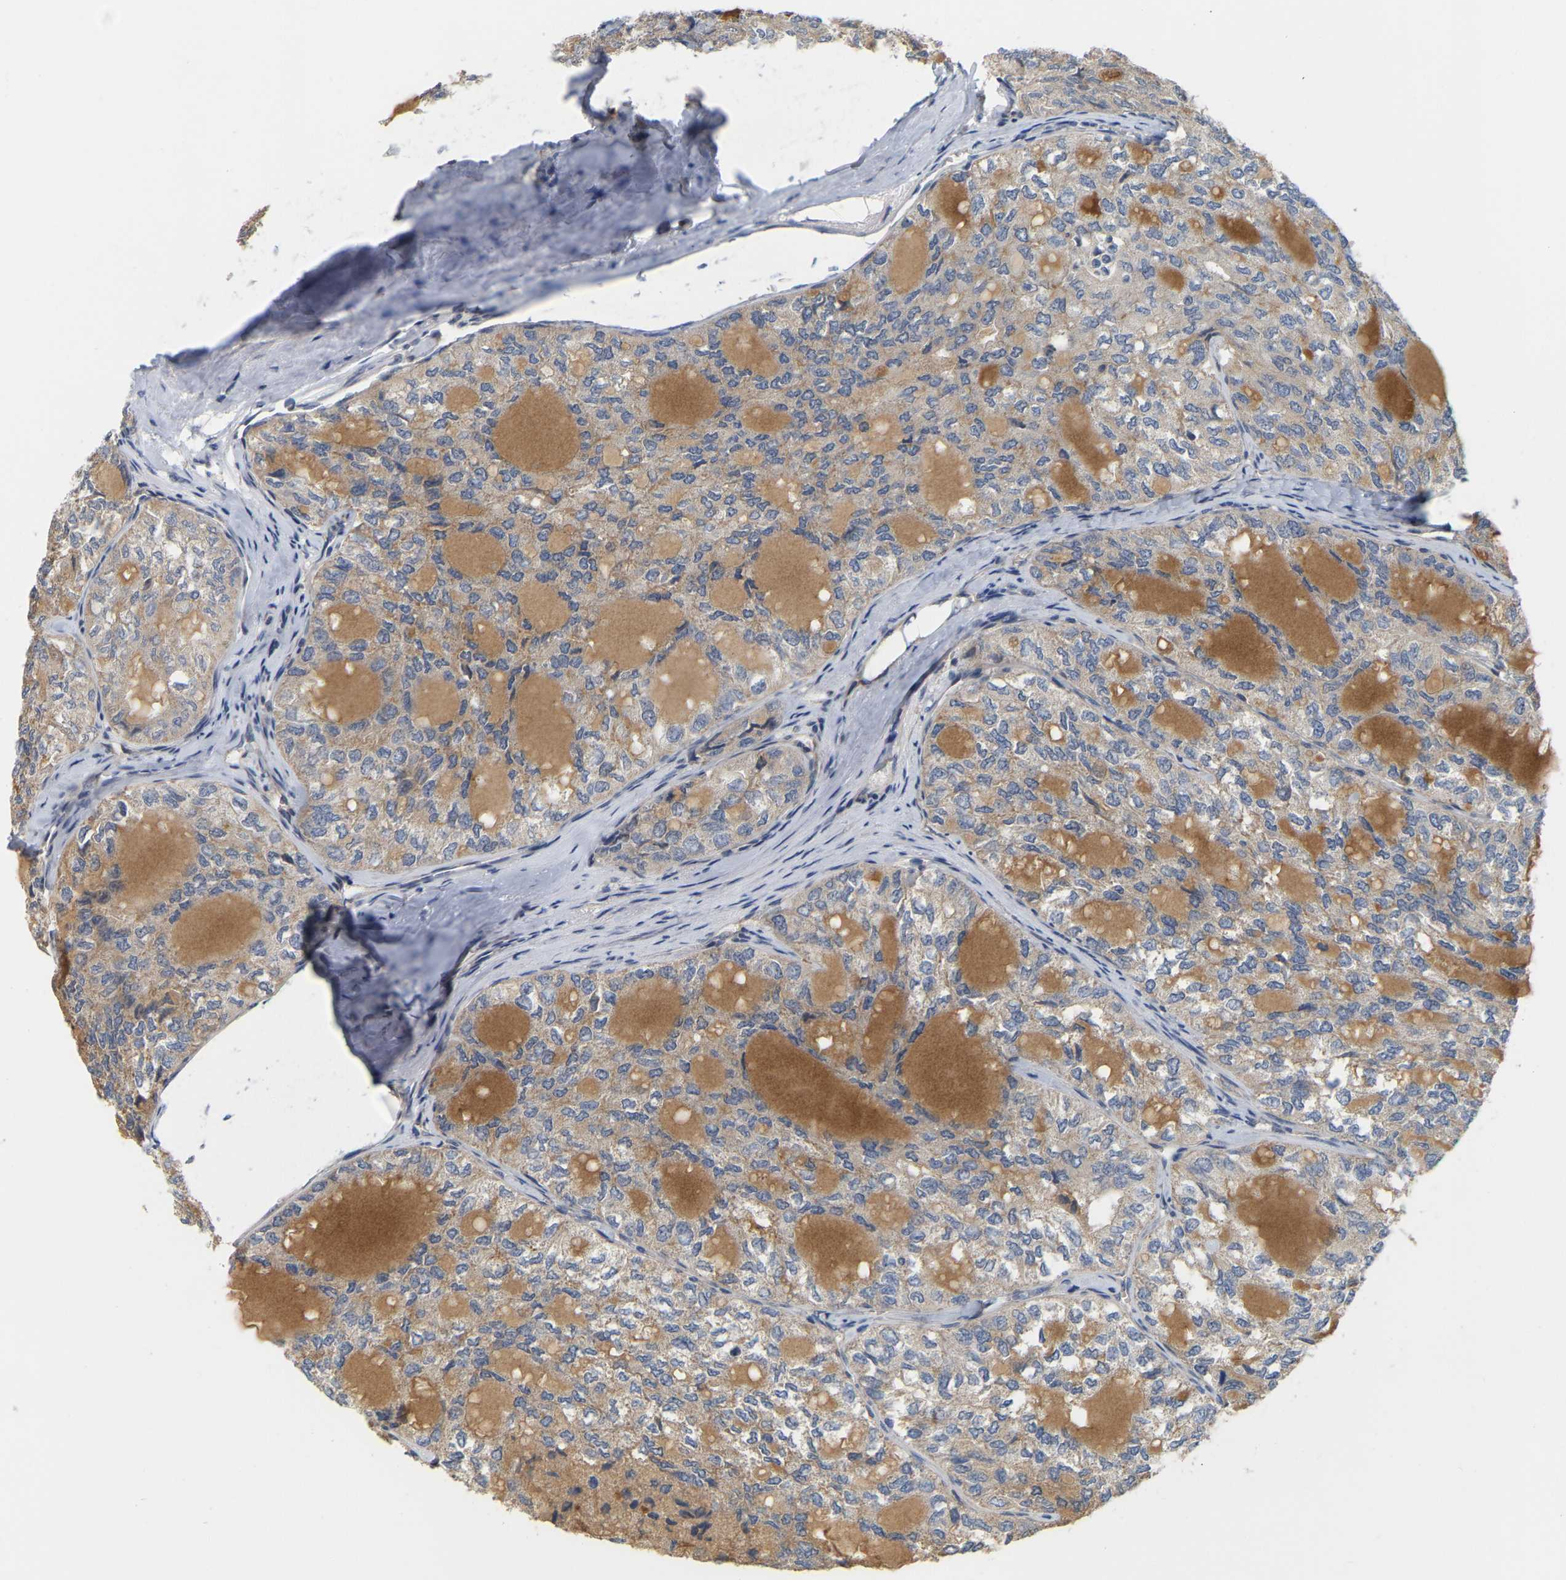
{"staining": {"intensity": "weak", "quantity": "25%-75%", "location": "cytoplasmic/membranous"}, "tissue": "thyroid cancer", "cell_type": "Tumor cells", "image_type": "cancer", "snomed": [{"axis": "morphology", "description": "Follicular adenoma carcinoma, NOS"}, {"axis": "topography", "description": "Thyroid gland"}], "caption": "Immunohistochemistry (IHC) (DAB (3,3'-diaminobenzidine)) staining of thyroid follicular adenoma carcinoma demonstrates weak cytoplasmic/membranous protein expression in approximately 25%-75% of tumor cells.", "gene": "SSH1", "patient": {"sex": "male", "age": 75}}